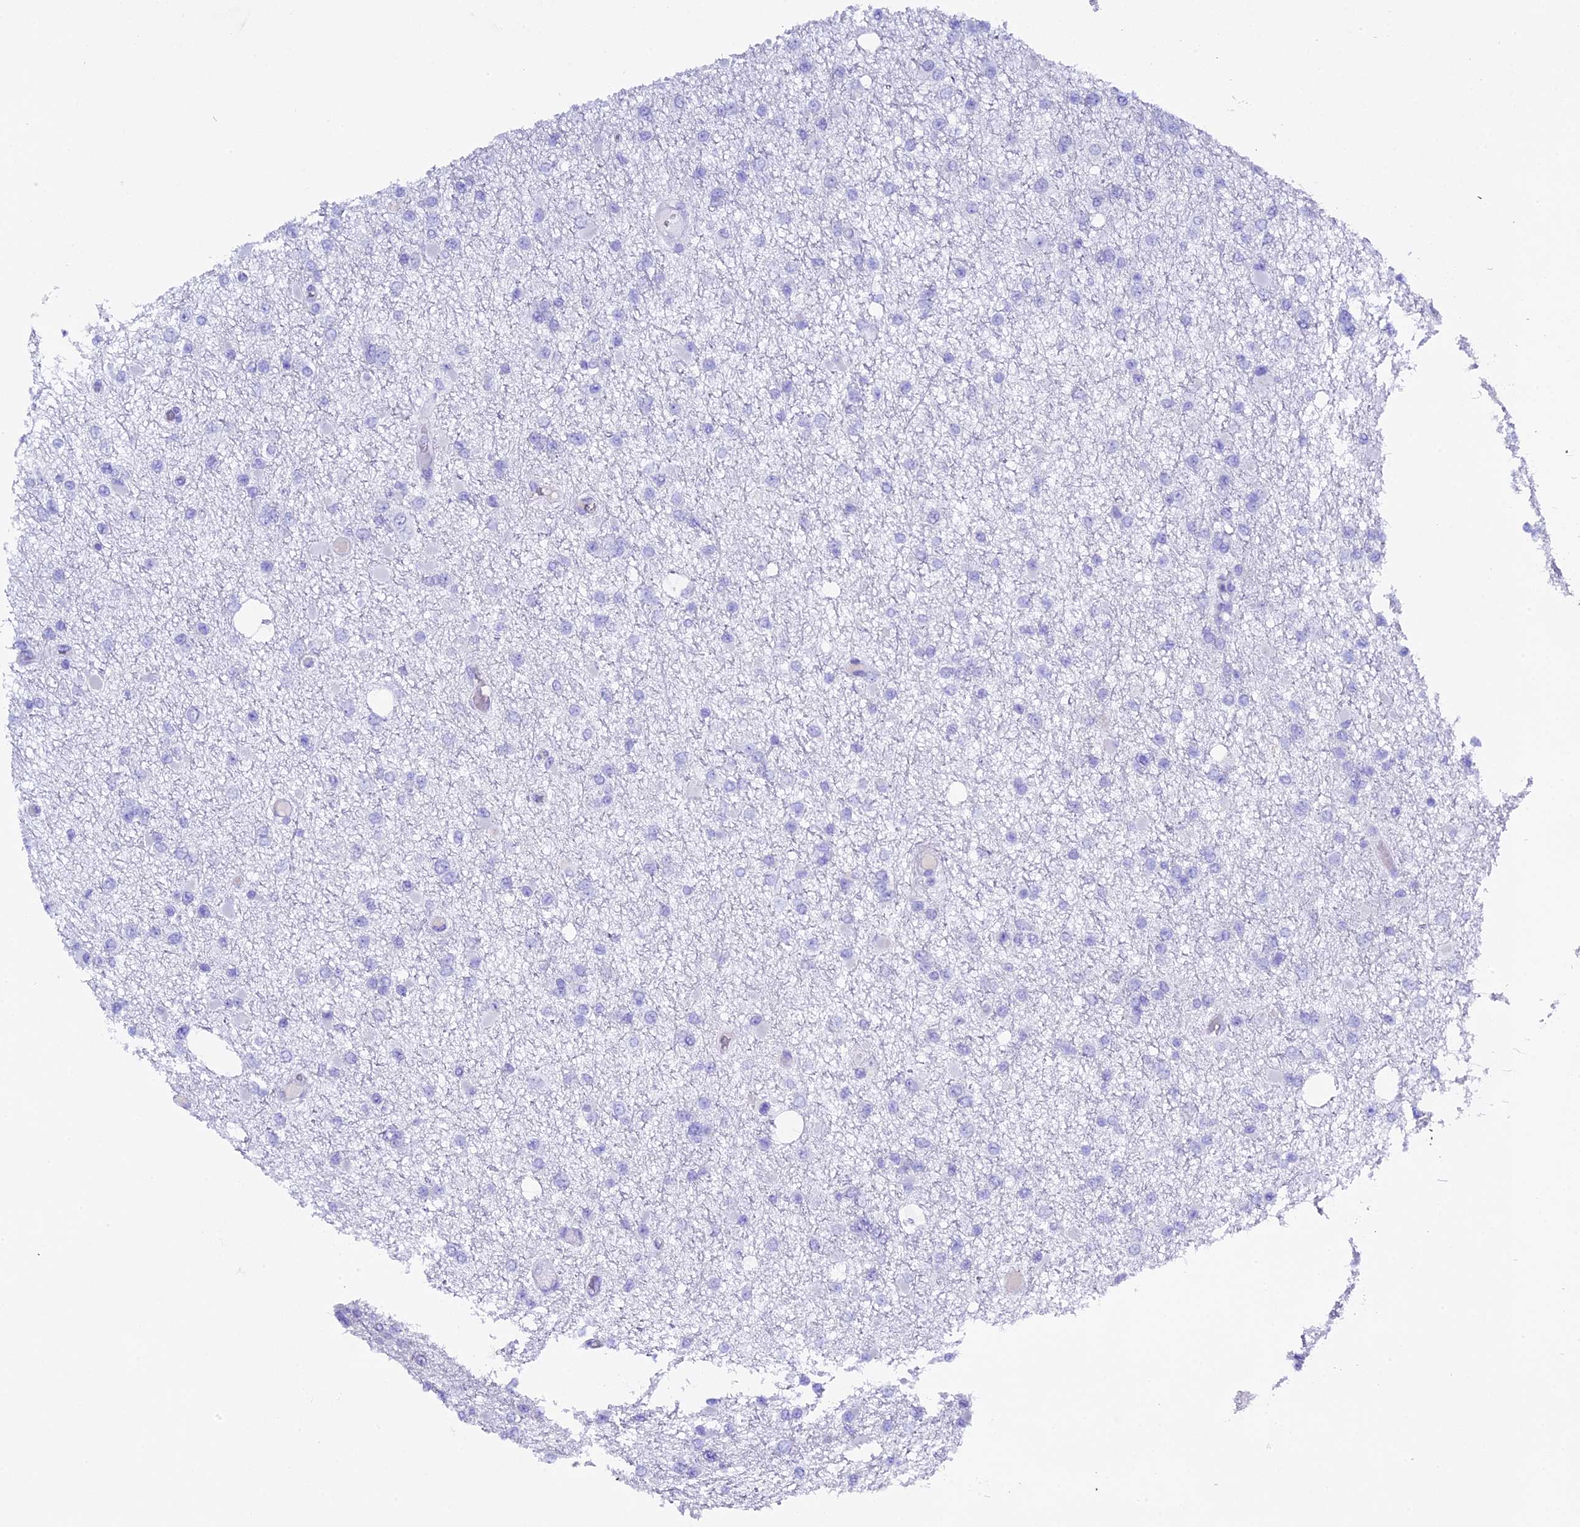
{"staining": {"intensity": "negative", "quantity": "none", "location": "none"}, "tissue": "glioma", "cell_type": "Tumor cells", "image_type": "cancer", "snomed": [{"axis": "morphology", "description": "Glioma, malignant, Low grade"}, {"axis": "topography", "description": "Brain"}], "caption": "Malignant glioma (low-grade) was stained to show a protein in brown. There is no significant expression in tumor cells.", "gene": "FKBP11", "patient": {"sex": "female", "age": 22}}